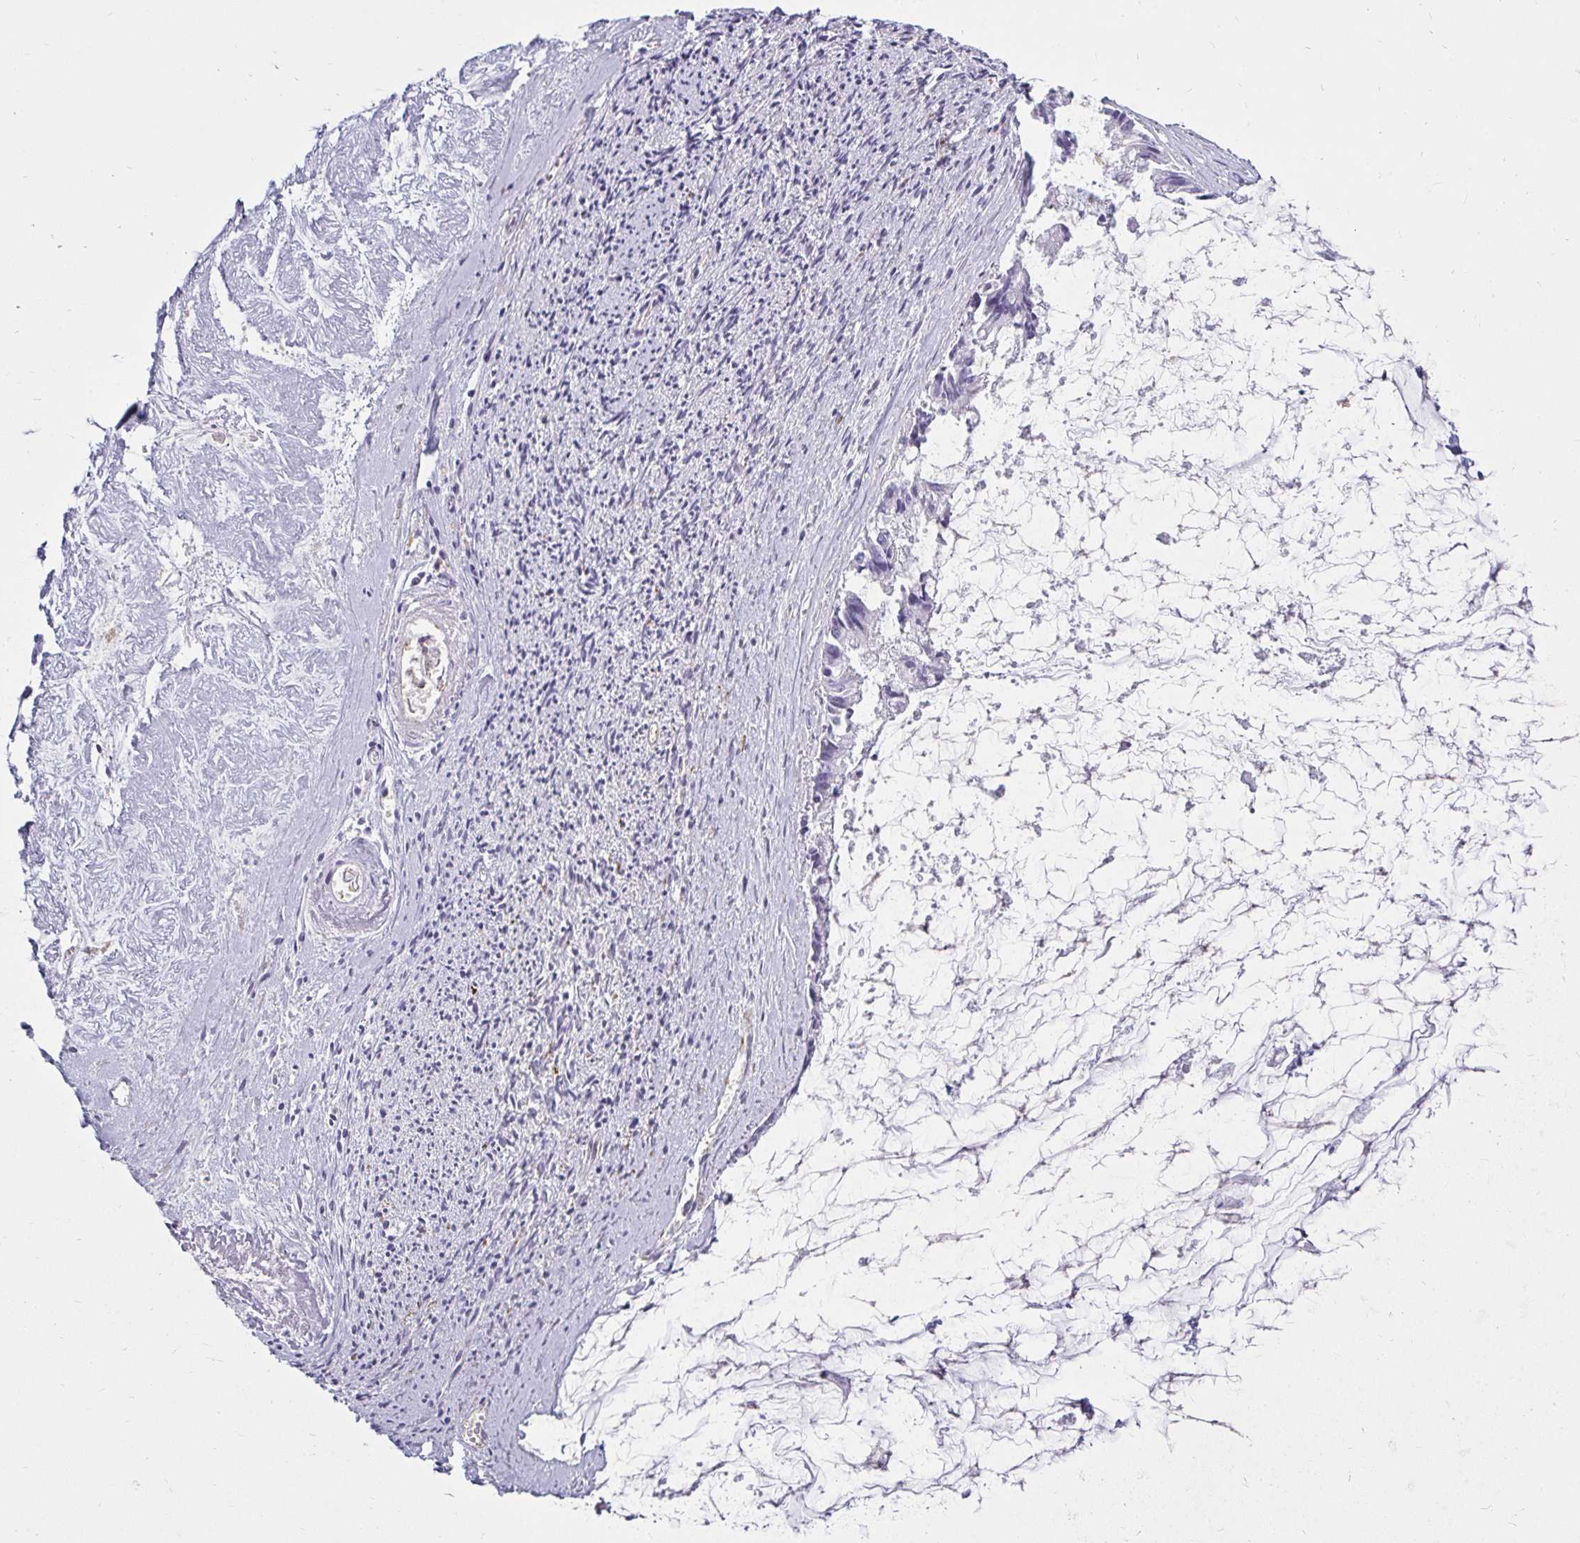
{"staining": {"intensity": "negative", "quantity": "none", "location": "none"}, "tissue": "ovarian cancer", "cell_type": "Tumor cells", "image_type": "cancer", "snomed": [{"axis": "morphology", "description": "Cystadenocarcinoma, mucinous, NOS"}, {"axis": "topography", "description": "Ovary"}], "caption": "This photomicrograph is of ovarian mucinous cystadenocarcinoma stained with immunohistochemistry (IHC) to label a protein in brown with the nuclei are counter-stained blue. There is no expression in tumor cells.", "gene": "CTSZ", "patient": {"sex": "female", "age": 90}}